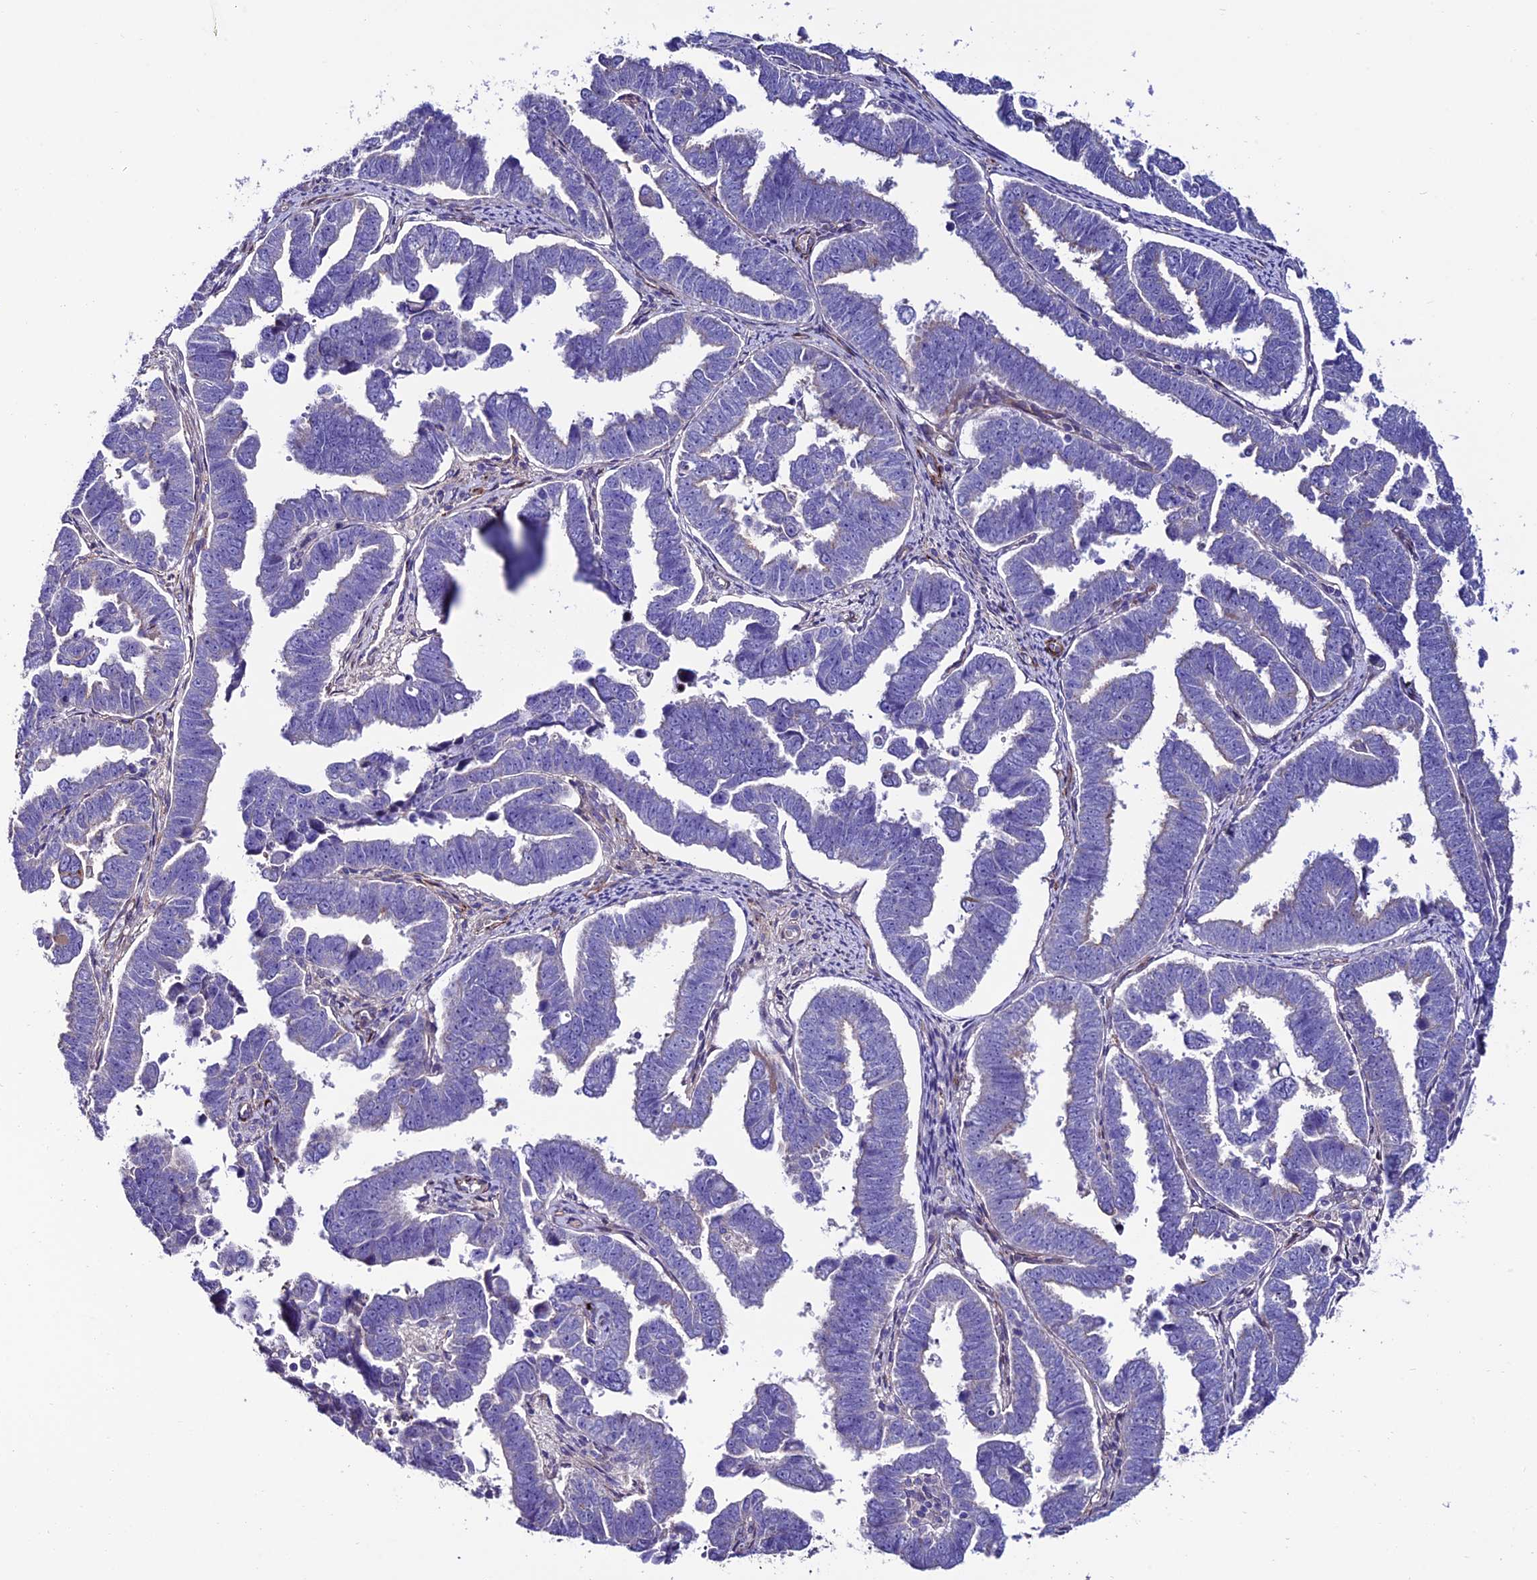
{"staining": {"intensity": "negative", "quantity": "none", "location": "none"}, "tissue": "endometrial cancer", "cell_type": "Tumor cells", "image_type": "cancer", "snomed": [{"axis": "morphology", "description": "Adenocarcinoma, NOS"}, {"axis": "topography", "description": "Endometrium"}], "caption": "High power microscopy micrograph of an immunohistochemistry (IHC) image of adenocarcinoma (endometrial), revealing no significant expression in tumor cells.", "gene": "REX1BD", "patient": {"sex": "female", "age": 75}}